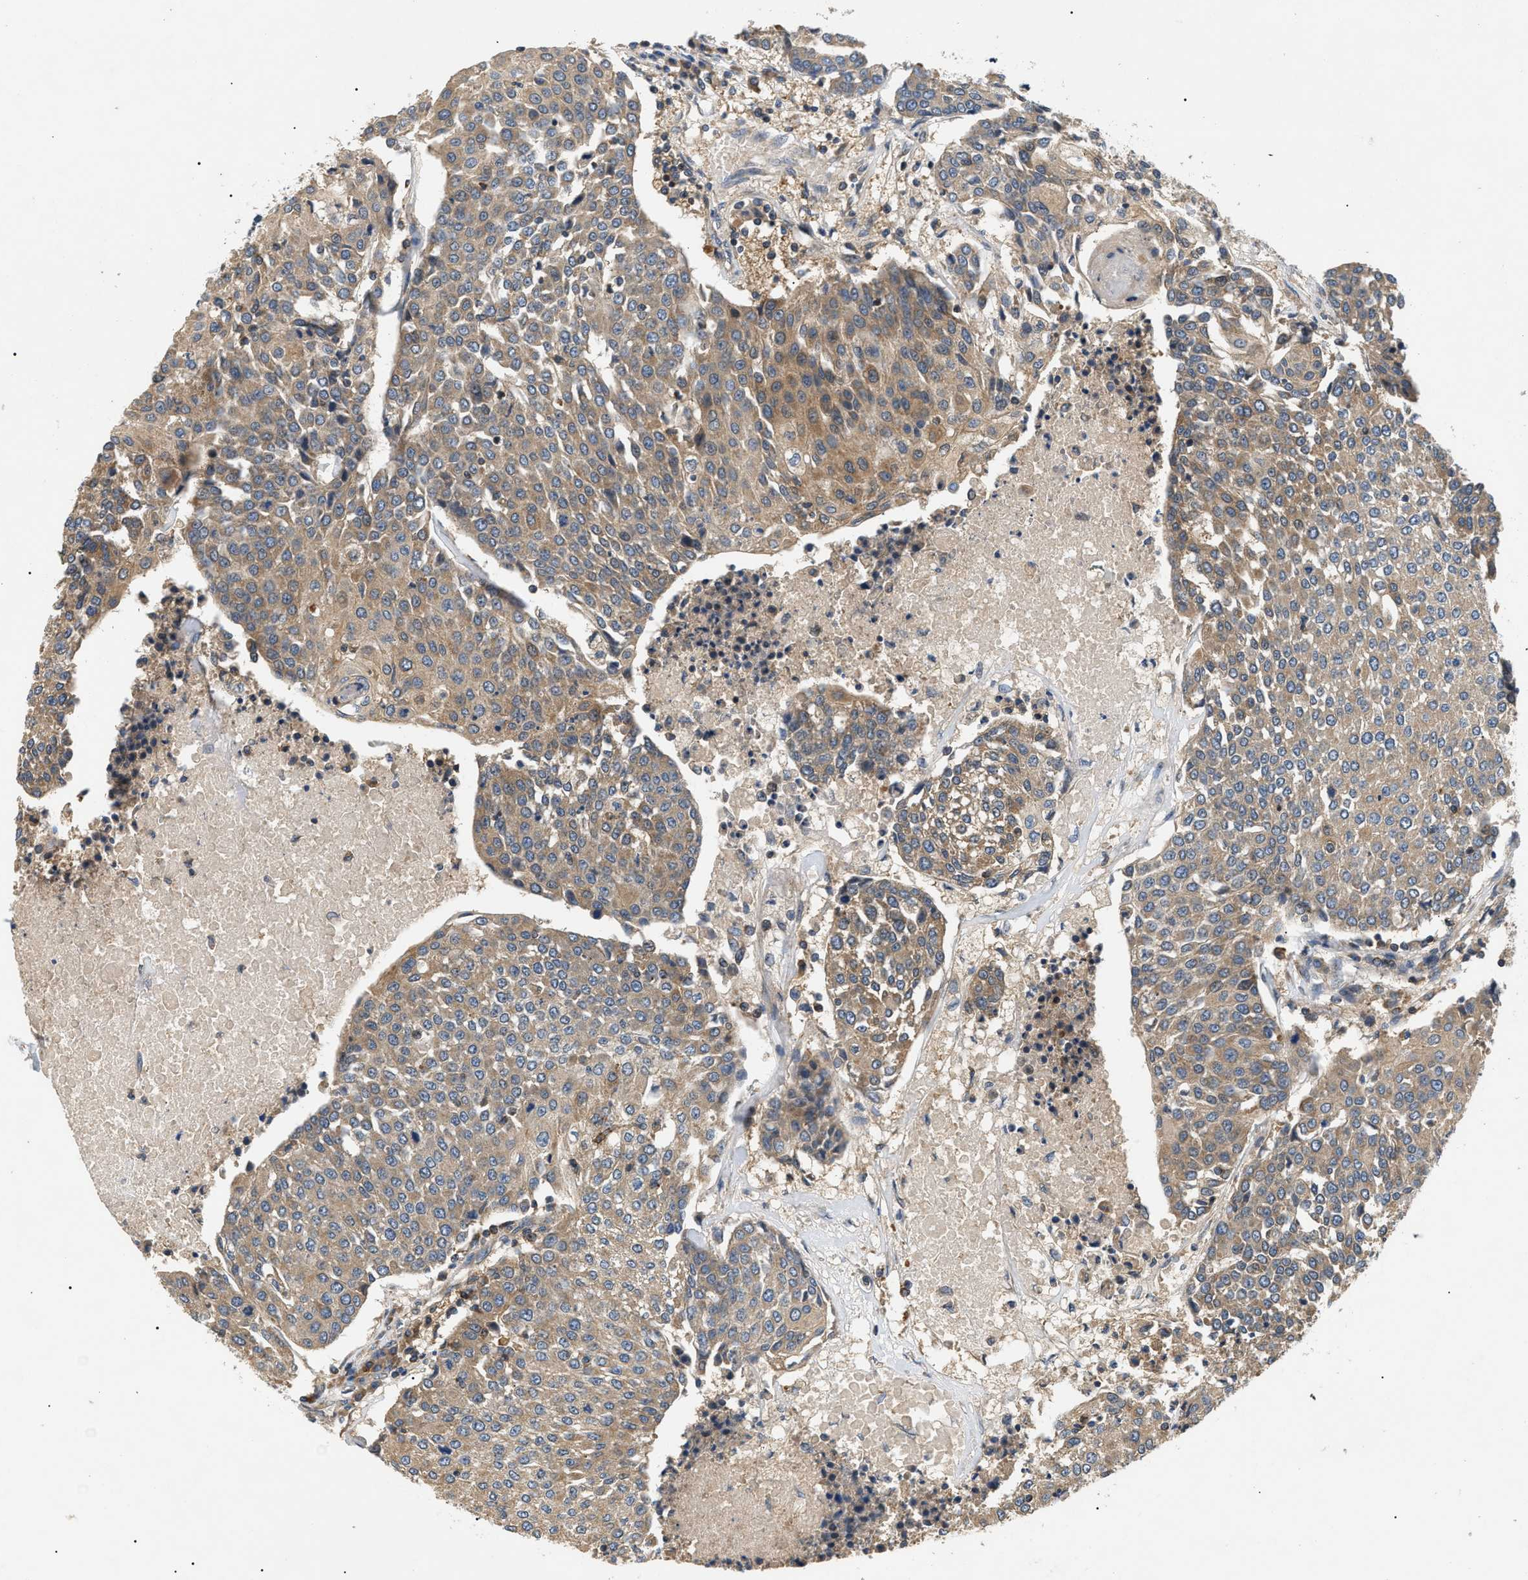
{"staining": {"intensity": "moderate", "quantity": ">75%", "location": "cytoplasmic/membranous"}, "tissue": "urothelial cancer", "cell_type": "Tumor cells", "image_type": "cancer", "snomed": [{"axis": "morphology", "description": "Urothelial carcinoma, High grade"}, {"axis": "topography", "description": "Urinary bladder"}], "caption": "An immunohistochemistry (IHC) histopathology image of tumor tissue is shown. Protein staining in brown labels moderate cytoplasmic/membranous positivity in urothelial cancer within tumor cells. Using DAB (brown) and hematoxylin (blue) stains, captured at high magnification using brightfield microscopy.", "gene": "PPM1B", "patient": {"sex": "female", "age": 85}}